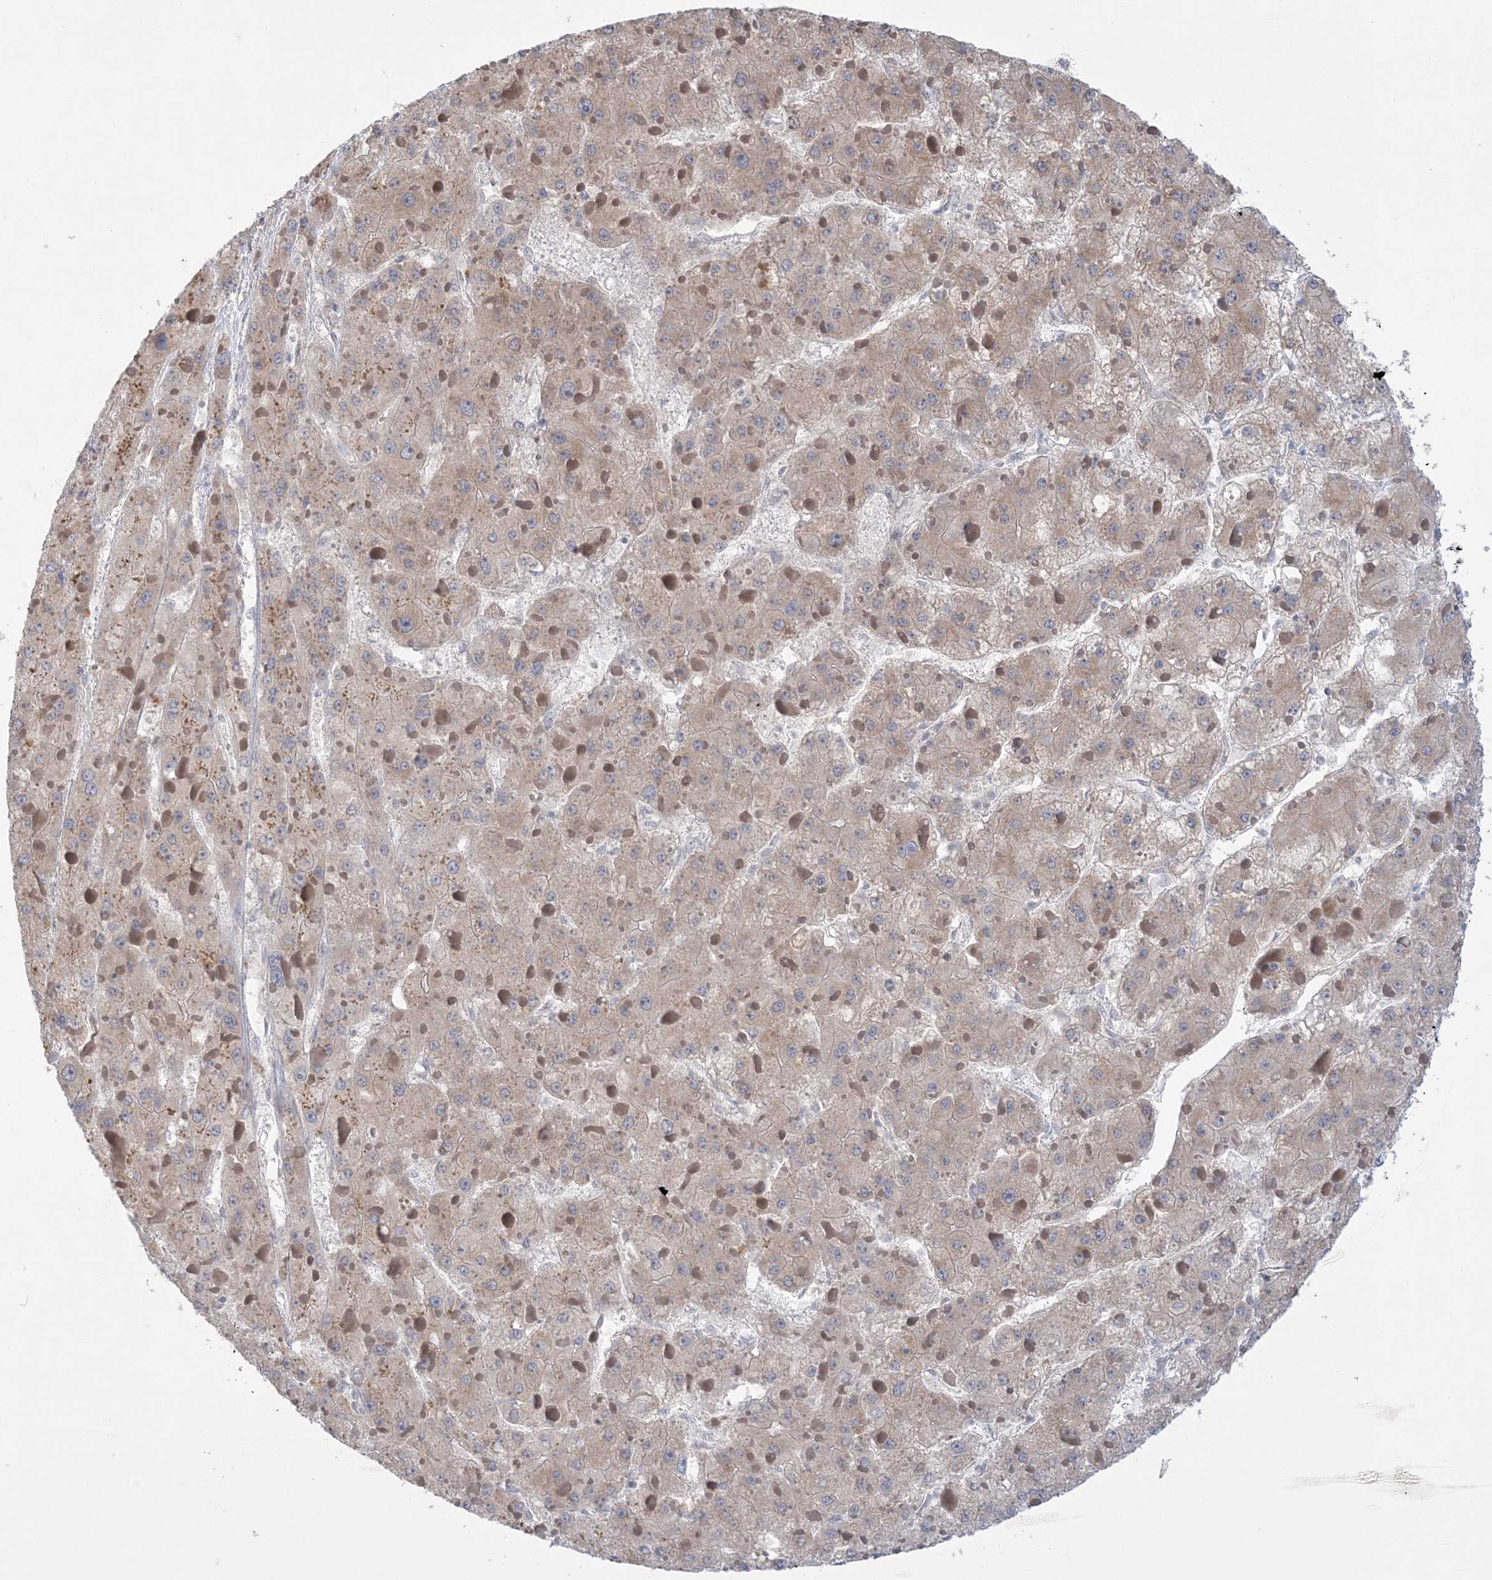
{"staining": {"intensity": "weak", "quantity": ">75%", "location": "cytoplasmic/membranous"}, "tissue": "liver cancer", "cell_type": "Tumor cells", "image_type": "cancer", "snomed": [{"axis": "morphology", "description": "Carcinoma, Hepatocellular, NOS"}, {"axis": "topography", "description": "Liver"}], "caption": "The image demonstrates staining of hepatocellular carcinoma (liver), revealing weak cytoplasmic/membranous protein expression (brown color) within tumor cells.", "gene": "TRMT10C", "patient": {"sex": "female", "age": 73}}